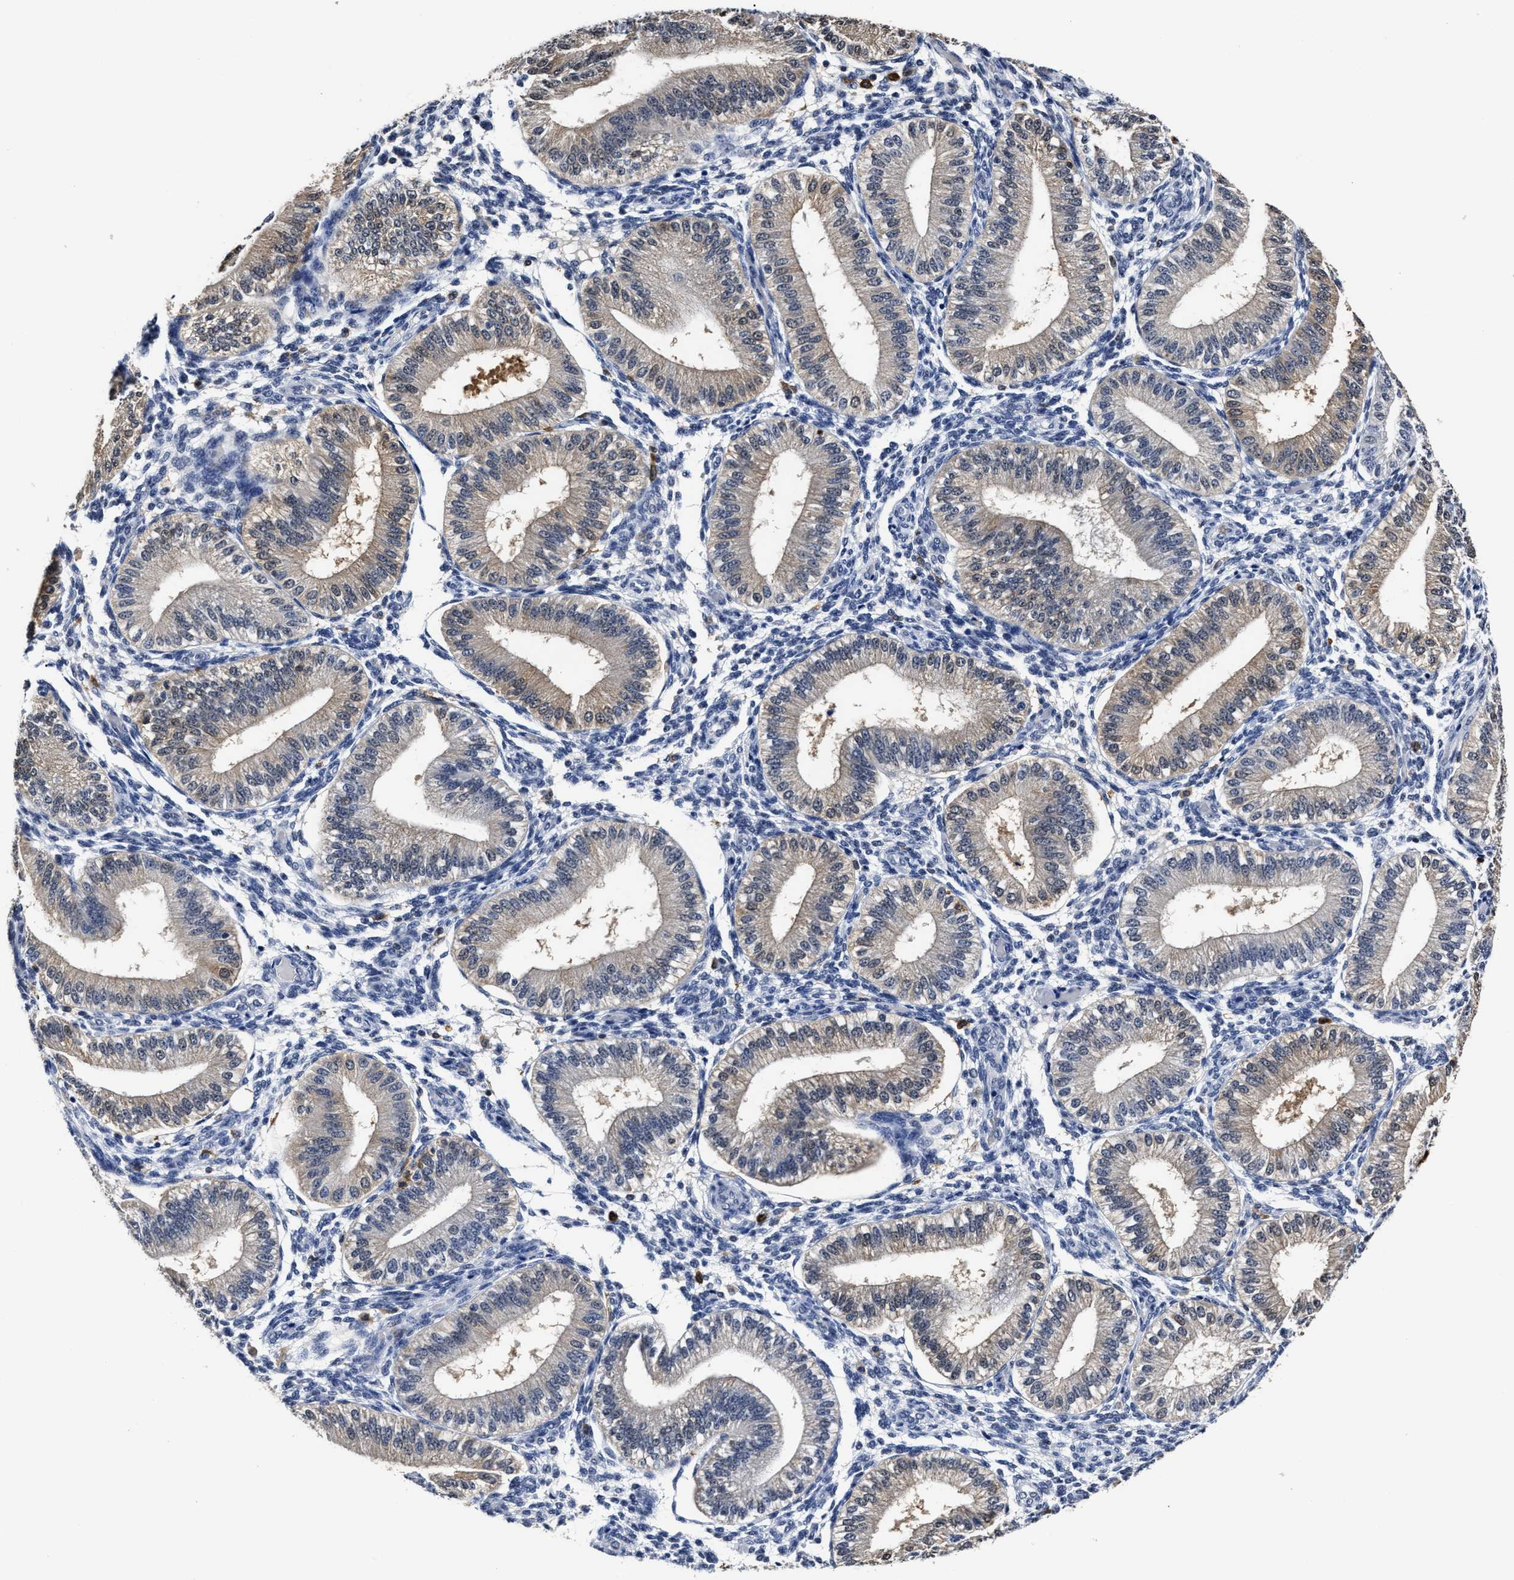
{"staining": {"intensity": "negative", "quantity": "none", "location": "none"}, "tissue": "endometrium", "cell_type": "Cells in endometrial stroma", "image_type": "normal", "snomed": [{"axis": "morphology", "description": "Normal tissue, NOS"}, {"axis": "topography", "description": "Endometrium"}], "caption": "Photomicrograph shows no protein positivity in cells in endometrial stroma of benign endometrium. (Brightfield microscopy of DAB (3,3'-diaminobenzidine) IHC at high magnification).", "gene": "PRPF4B", "patient": {"sex": "female", "age": 39}}